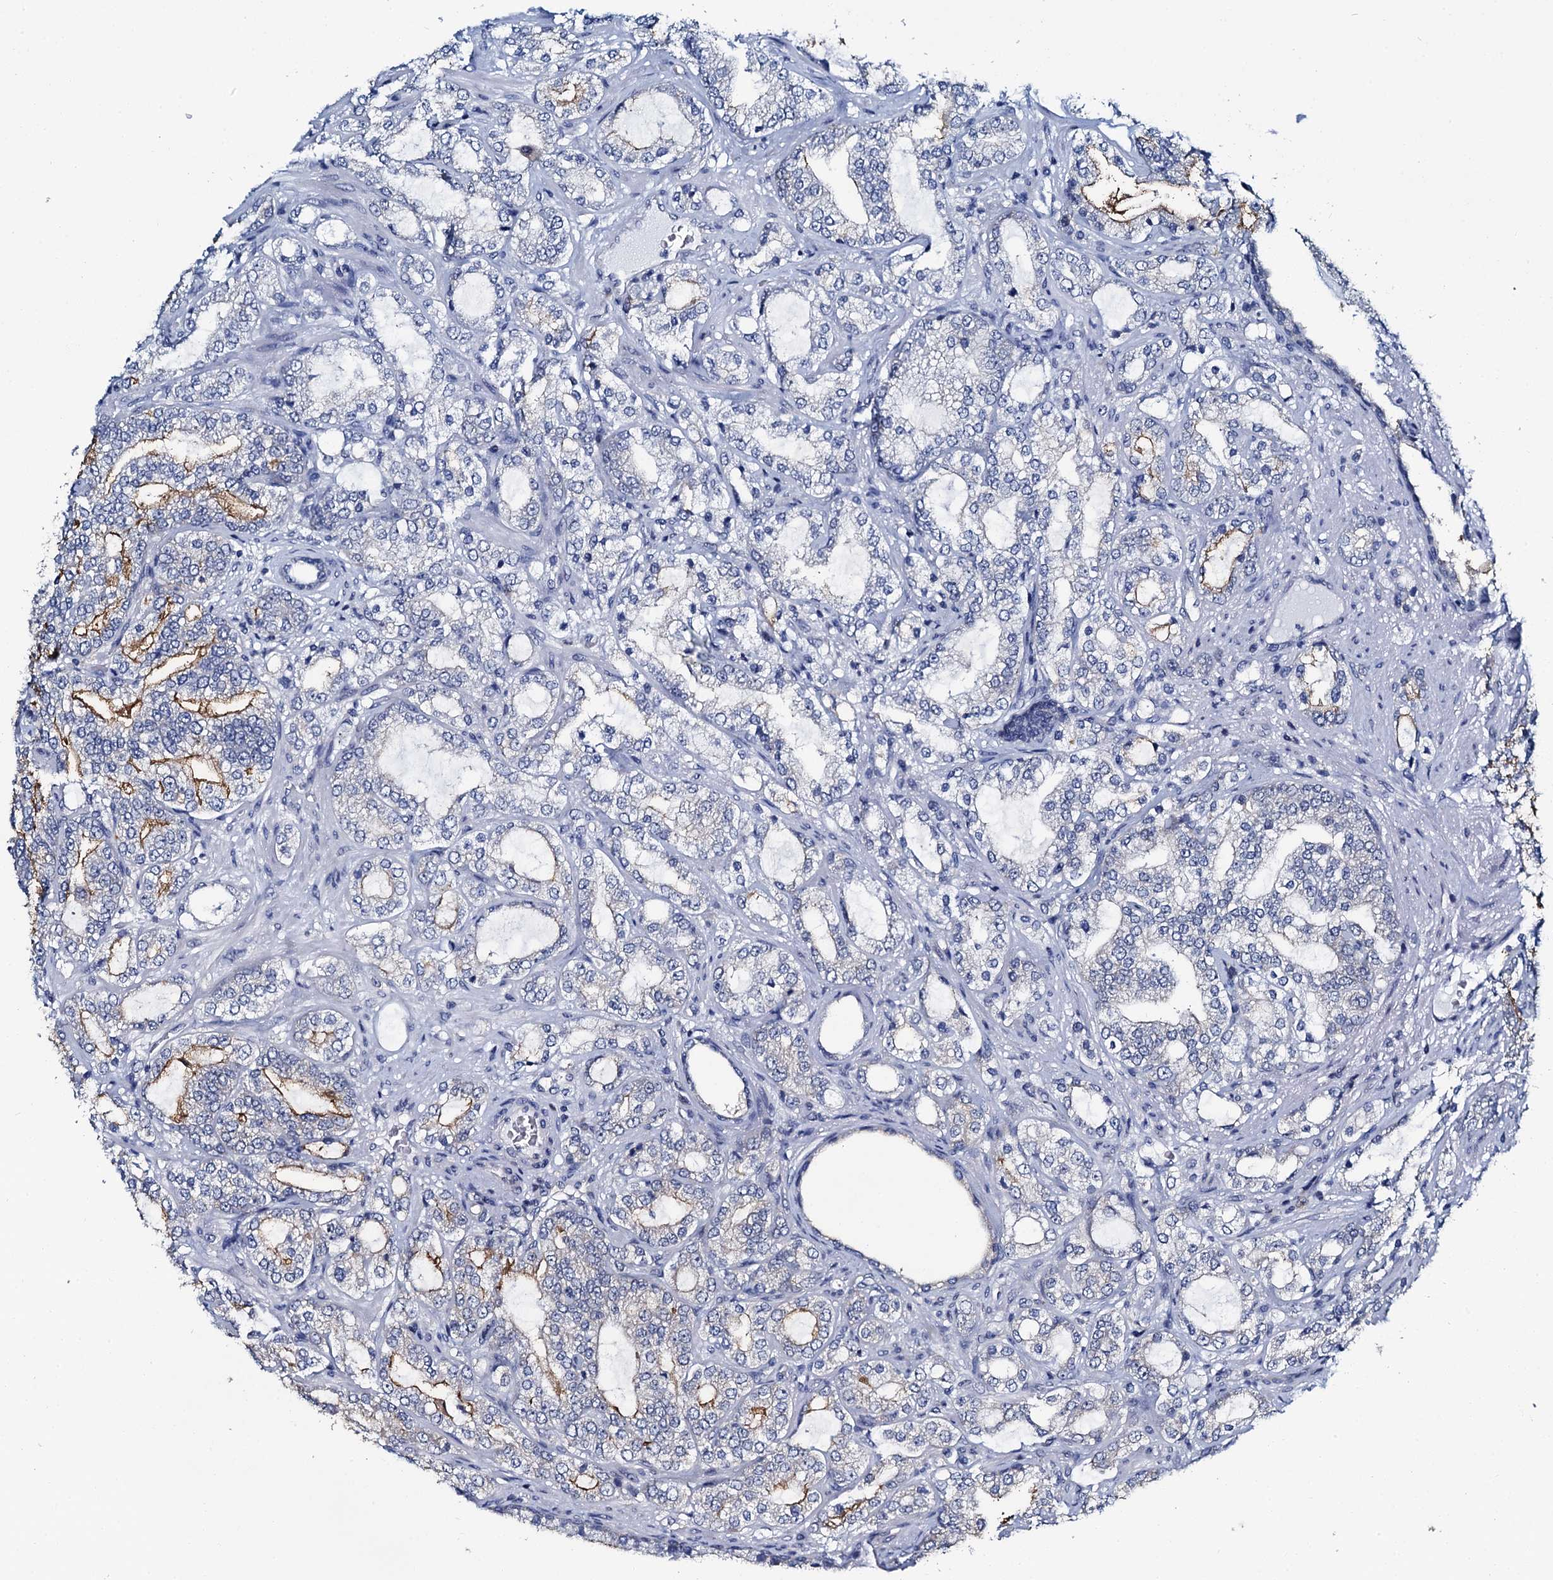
{"staining": {"intensity": "moderate", "quantity": "<25%", "location": "cytoplasmic/membranous"}, "tissue": "prostate cancer", "cell_type": "Tumor cells", "image_type": "cancer", "snomed": [{"axis": "morphology", "description": "Adenocarcinoma, High grade"}, {"axis": "topography", "description": "Prostate"}], "caption": "Human high-grade adenocarcinoma (prostate) stained for a protein (brown) demonstrates moderate cytoplasmic/membranous positive staining in approximately <25% of tumor cells.", "gene": "MIOX", "patient": {"sex": "male", "age": 64}}